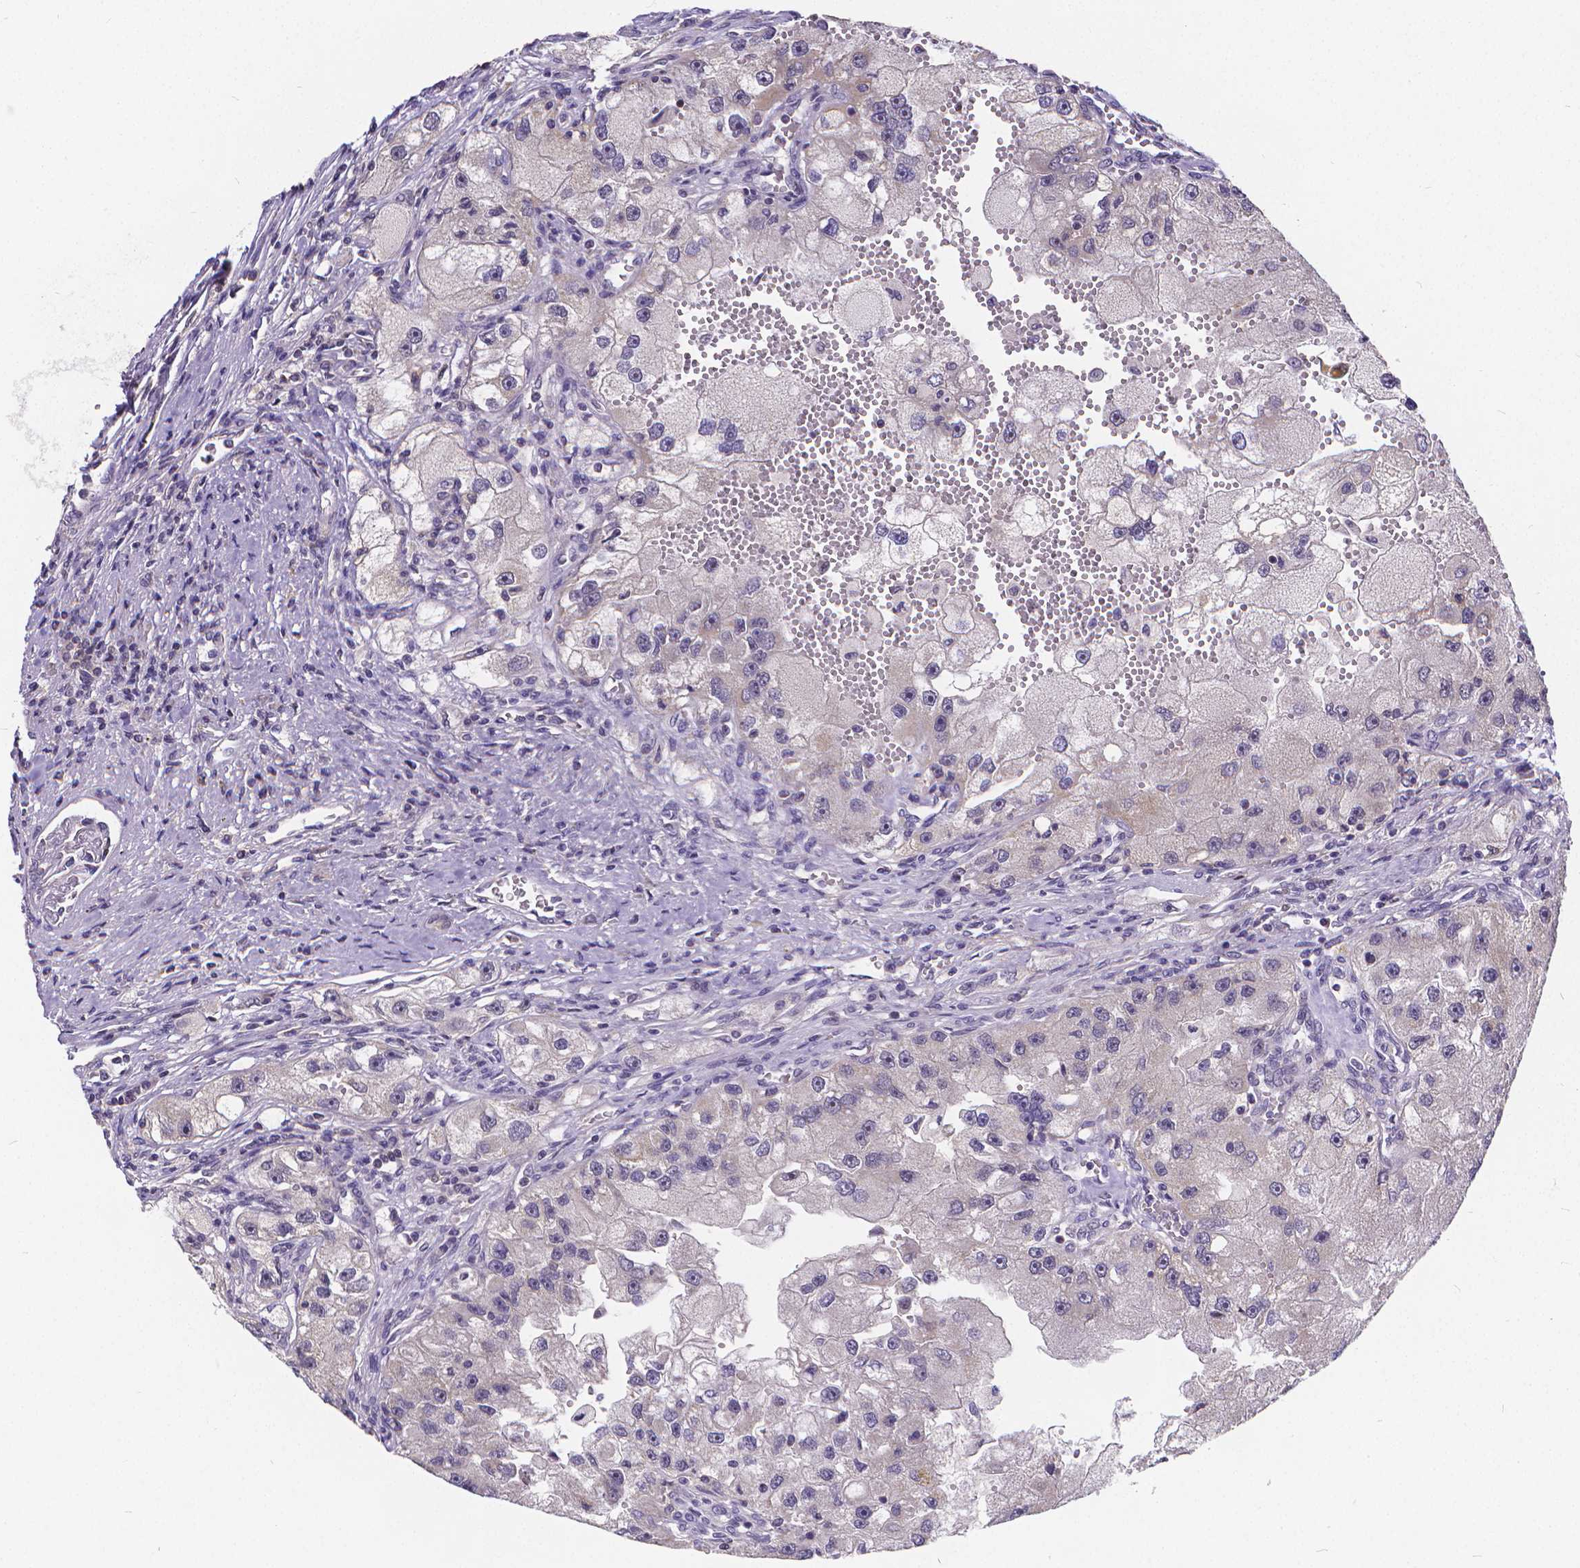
{"staining": {"intensity": "negative", "quantity": "none", "location": "none"}, "tissue": "renal cancer", "cell_type": "Tumor cells", "image_type": "cancer", "snomed": [{"axis": "morphology", "description": "Adenocarcinoma, NOS"}, {"axis": "topography", "description": "Kidney"}], "caption": "This is an IHC micrograph of renal cancer (adenocarcinoma). There is no positivity in tumor cells.", "gene": "GLRB", "patient": {"sex": "male", "age": 63}}